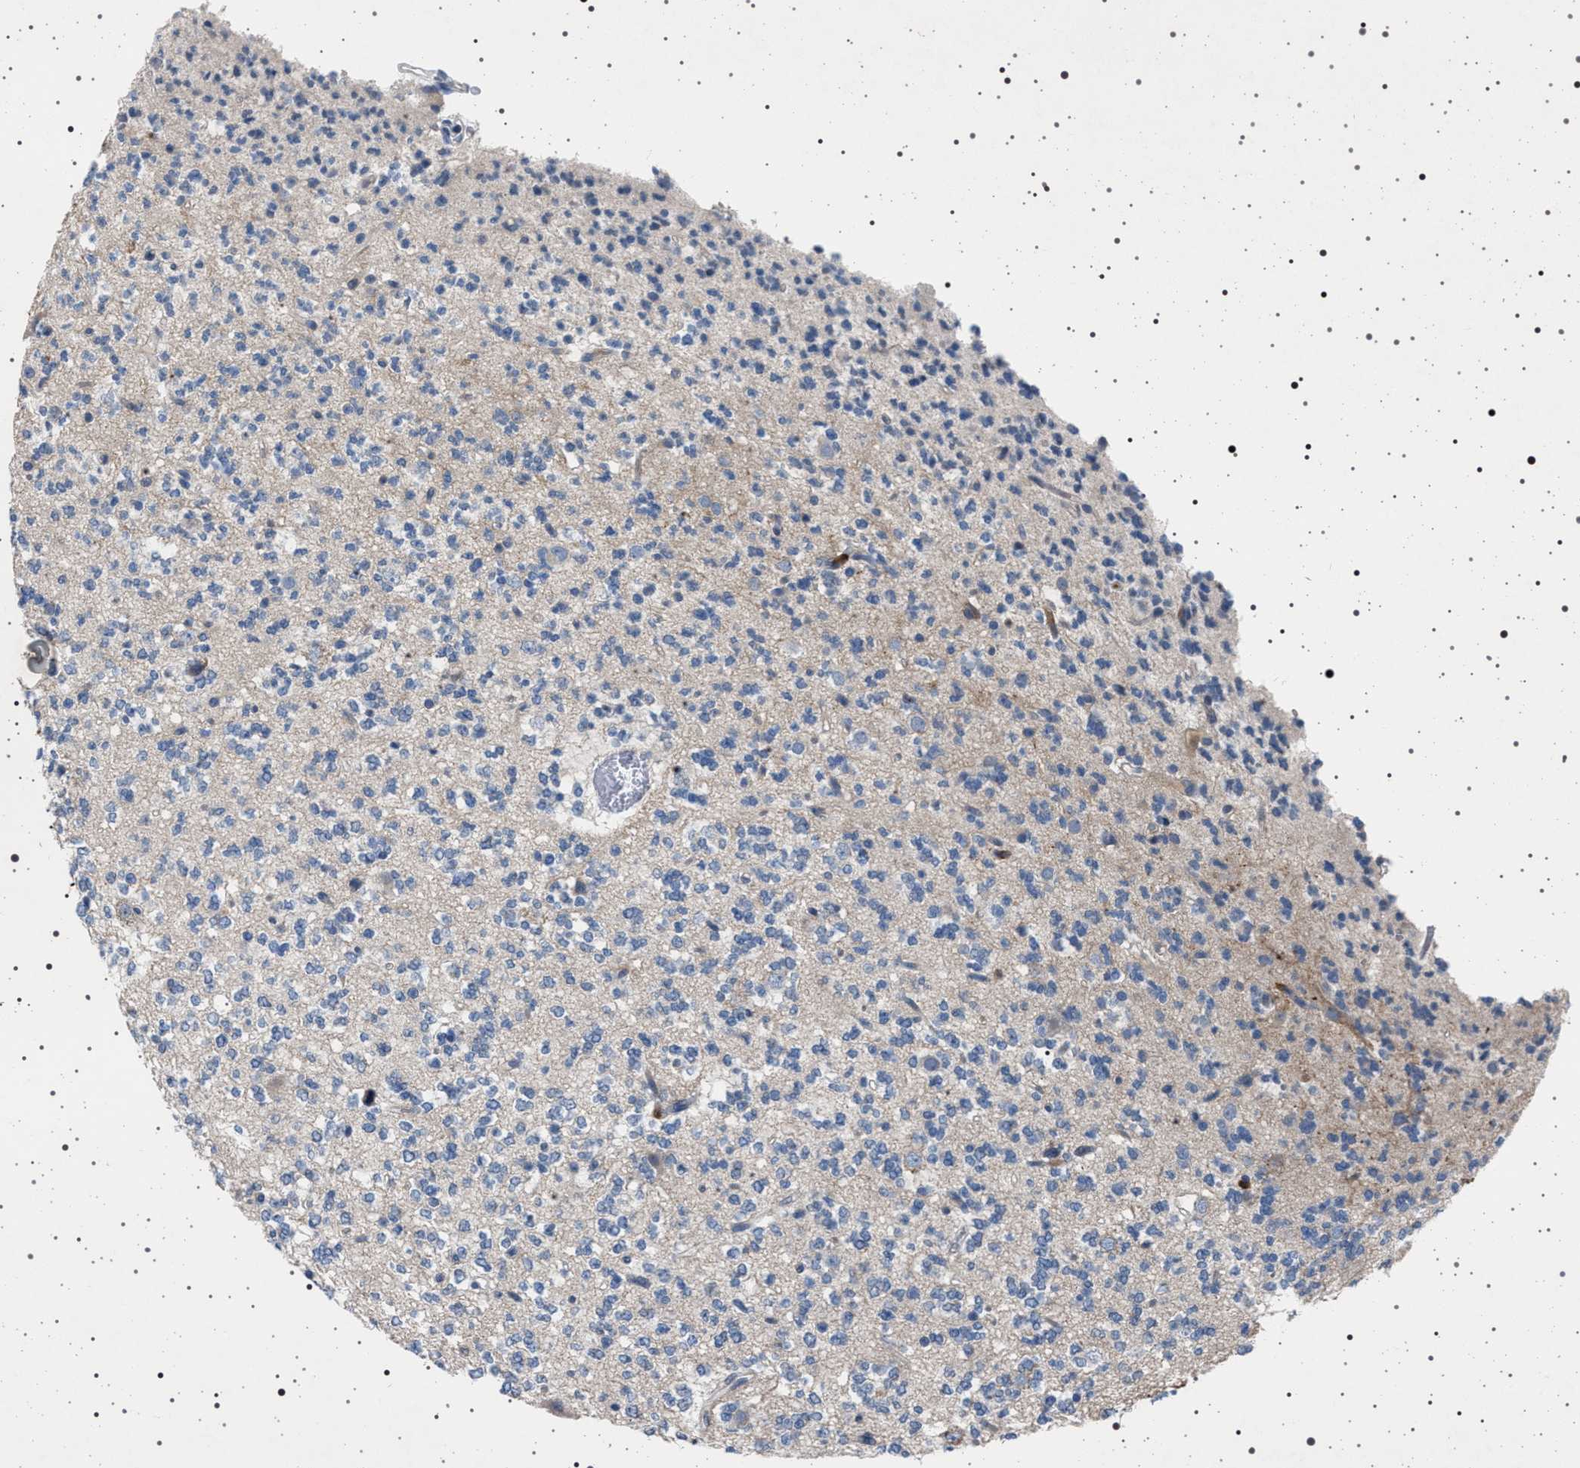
{"staining": {"intensity": "negative", "quantity": "none", "location": "none"}, "tissue": "glioma", "cell_type": "Tumor cells", "image_type": "cancer", "snomed": [{"axis": "morphology", "description": "Glioma, malignant, Low grade"}, {"axis": "topography", "description": "Brain"}], "caption": "This is an IHC micrograph of human glioma. There is no staining in tumor cells.", "gene": "NAT9", "patient": {"sex": "male", "age": 38}}